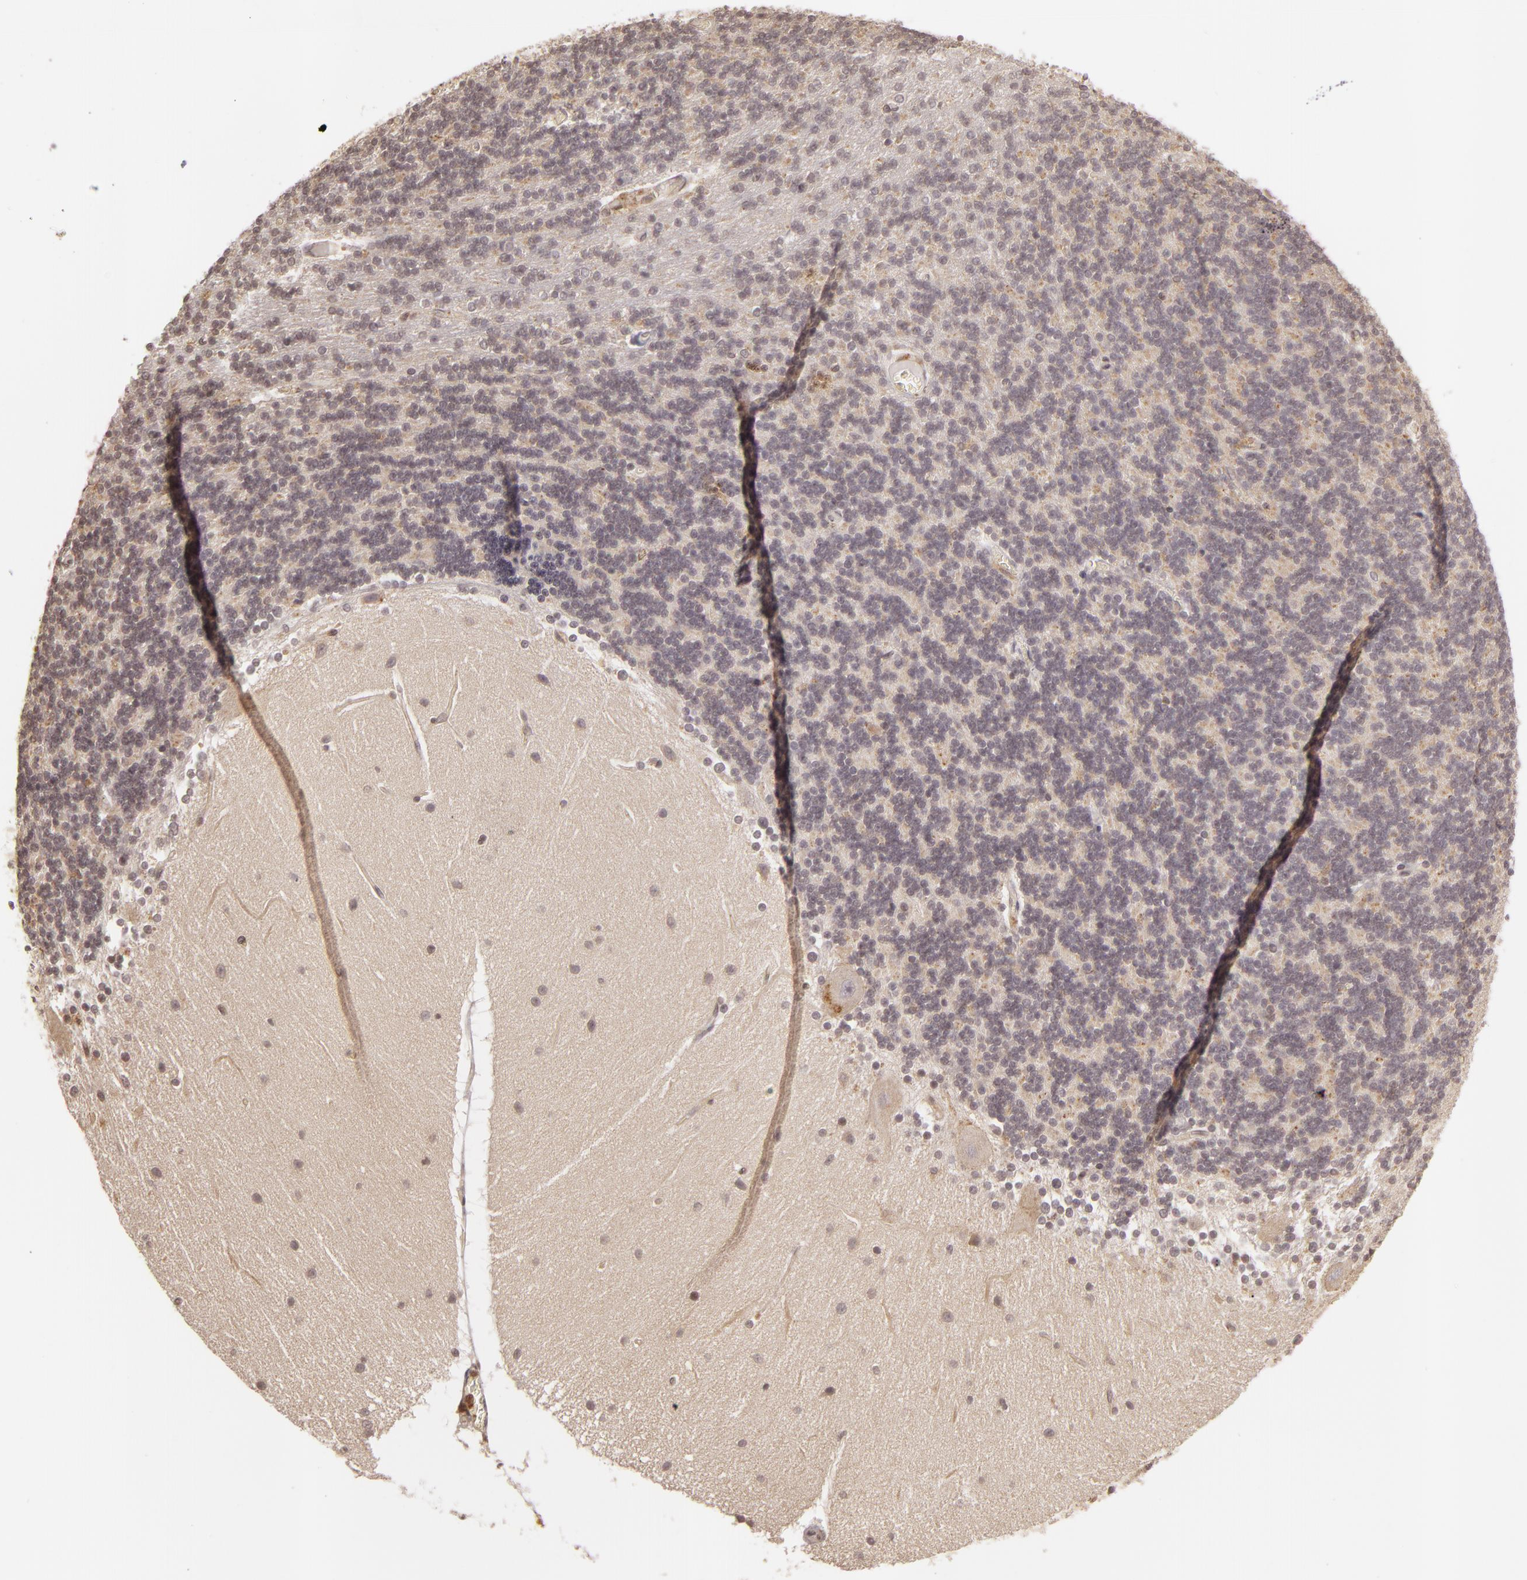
{"staining": {"intensity": "weak", "quantity": ">75%", "location": "cytoplasmic/membranous"}, "tissue": "cerebellum", "cell_type": "Cells in granular layer", "image_type": "normal", "snomed": [{"axis": "morphology", "description": "Normal tissue, NOS"}, {"axis": "topography", "description": "Cerebellum"}], "caption": "Protein analysis of unremarkable cerebellum demonstrates weak cytoplasmic/membranous positivity in approximately >75% of cells in granular layer. The protein of interest is shown in brown color, while the nuclei are stained blue.", "gene": "ZBTB33", "patient": {"sex": "female", "age": 54}}